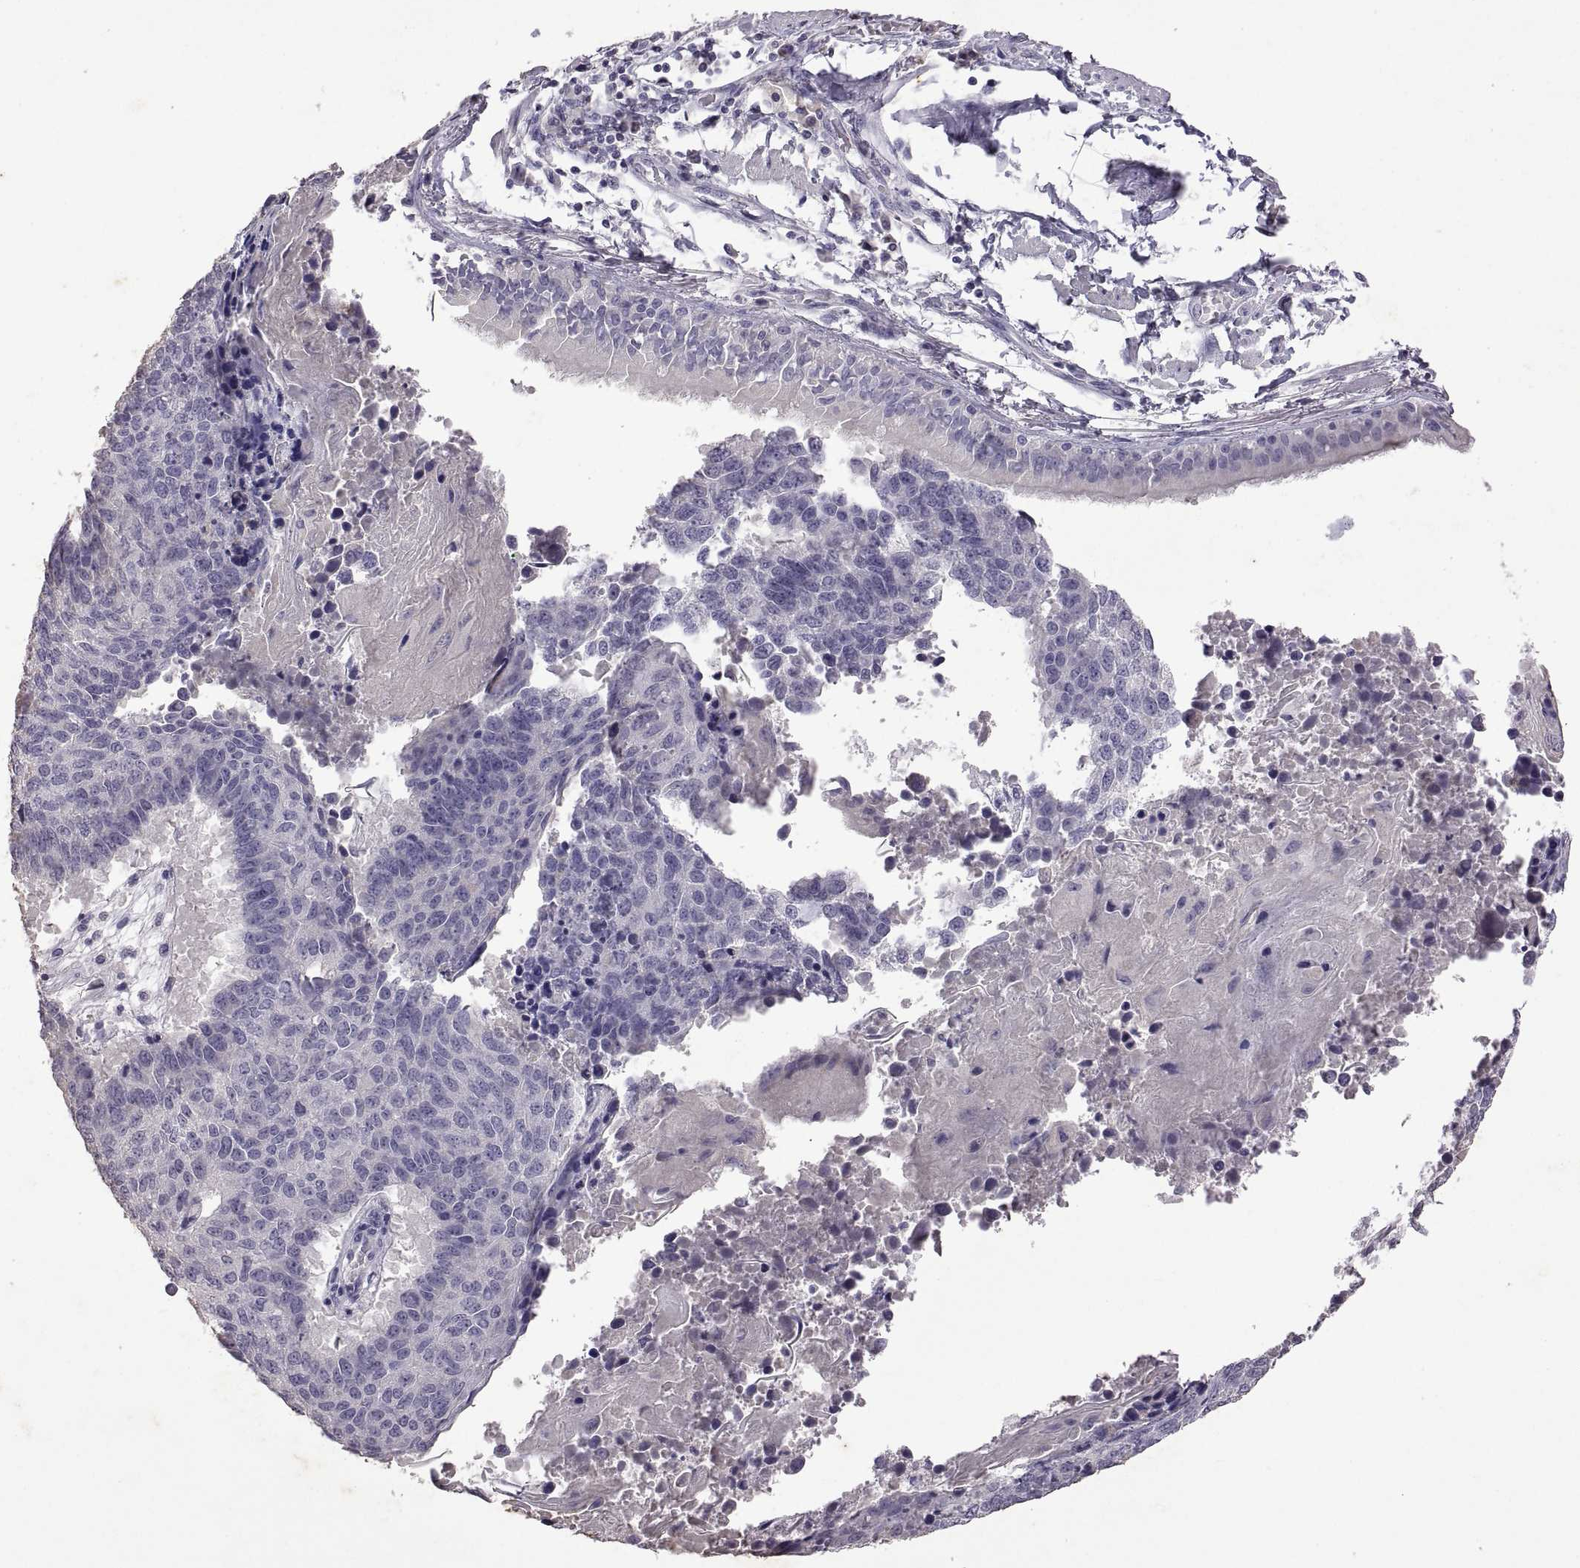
{"staining": {"intensity": "negative", "quantity": "none", "location": "none"}, "tissue": "lung cancer", "cell_type": "Tumor cells", "image_type": "cancer", "snomed": [{"axis": "morphology", "description": "Squamous cell carcinoma, NOS"}, {"axis": "topography", "description": "Lung"}], "caption": "The image shows no significant positivity in tumor cells of lung cancer (squamous cell carcinoma). The staining is performed using DAB (3,3'-diaminobenzidine) brown chromogen with nuclei counter-stained in using hematoxylin.", "gene": "DEFB136", "patient": {"sex": "male", "age": 73}}